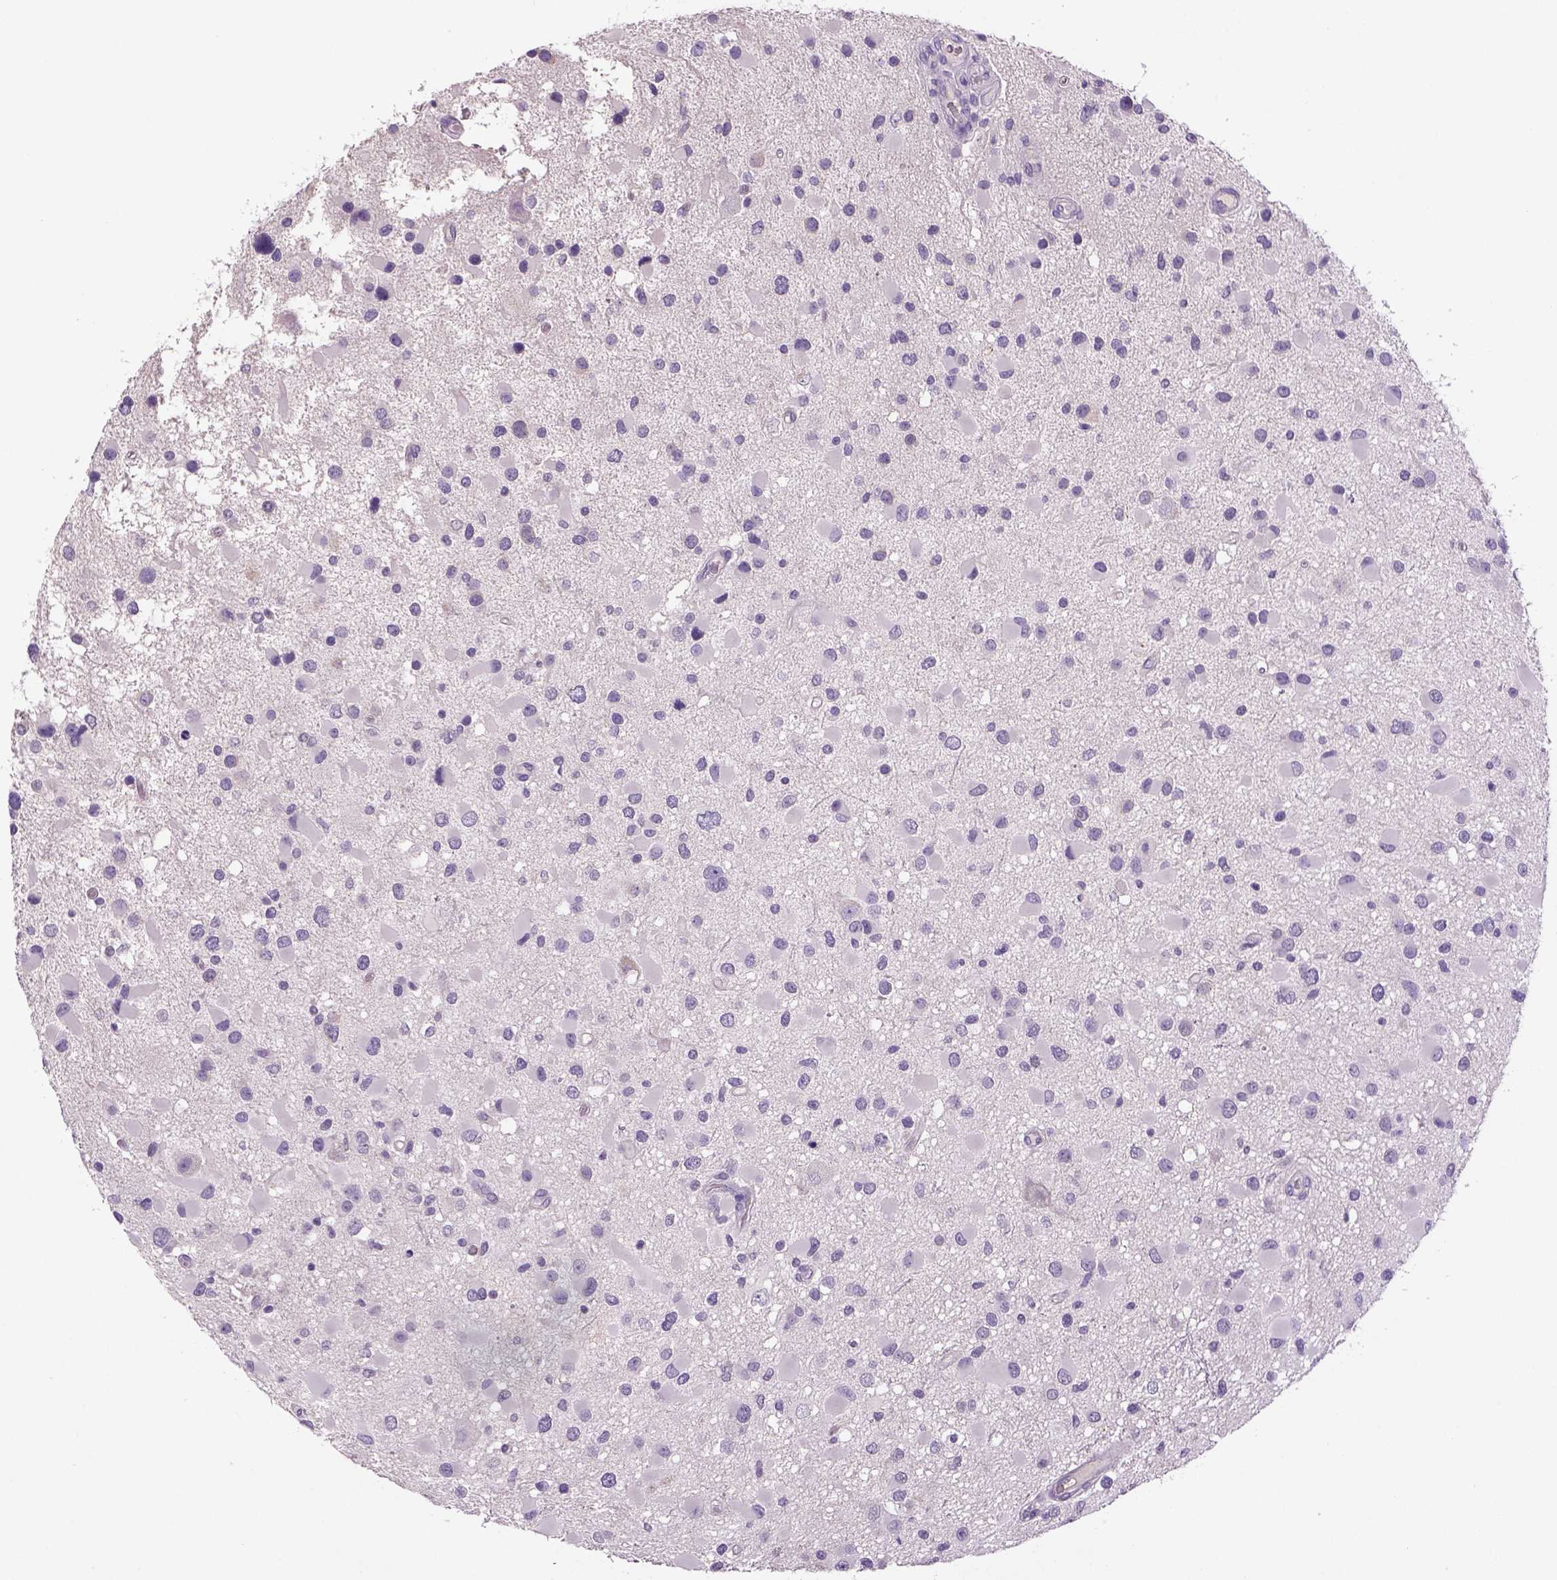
{"staining": {"intensity": "negative", "quantity": "none", "location": "none"}, "tissue": "glioma", "cell_type": "Tumor cells", "image_type": "cancer", "snomed": [{"axis": "morphology", "description": "Glioma, malignant, Low grade"}, {"axis": "topography", "description": "Brain"}], "caption": "Human glioma stained for a protein using immunohistochemistry (IHC) exhibits no expression in tumor cells.", "gene": "DBH", "patient": {"sex": "female", "age": 32}}